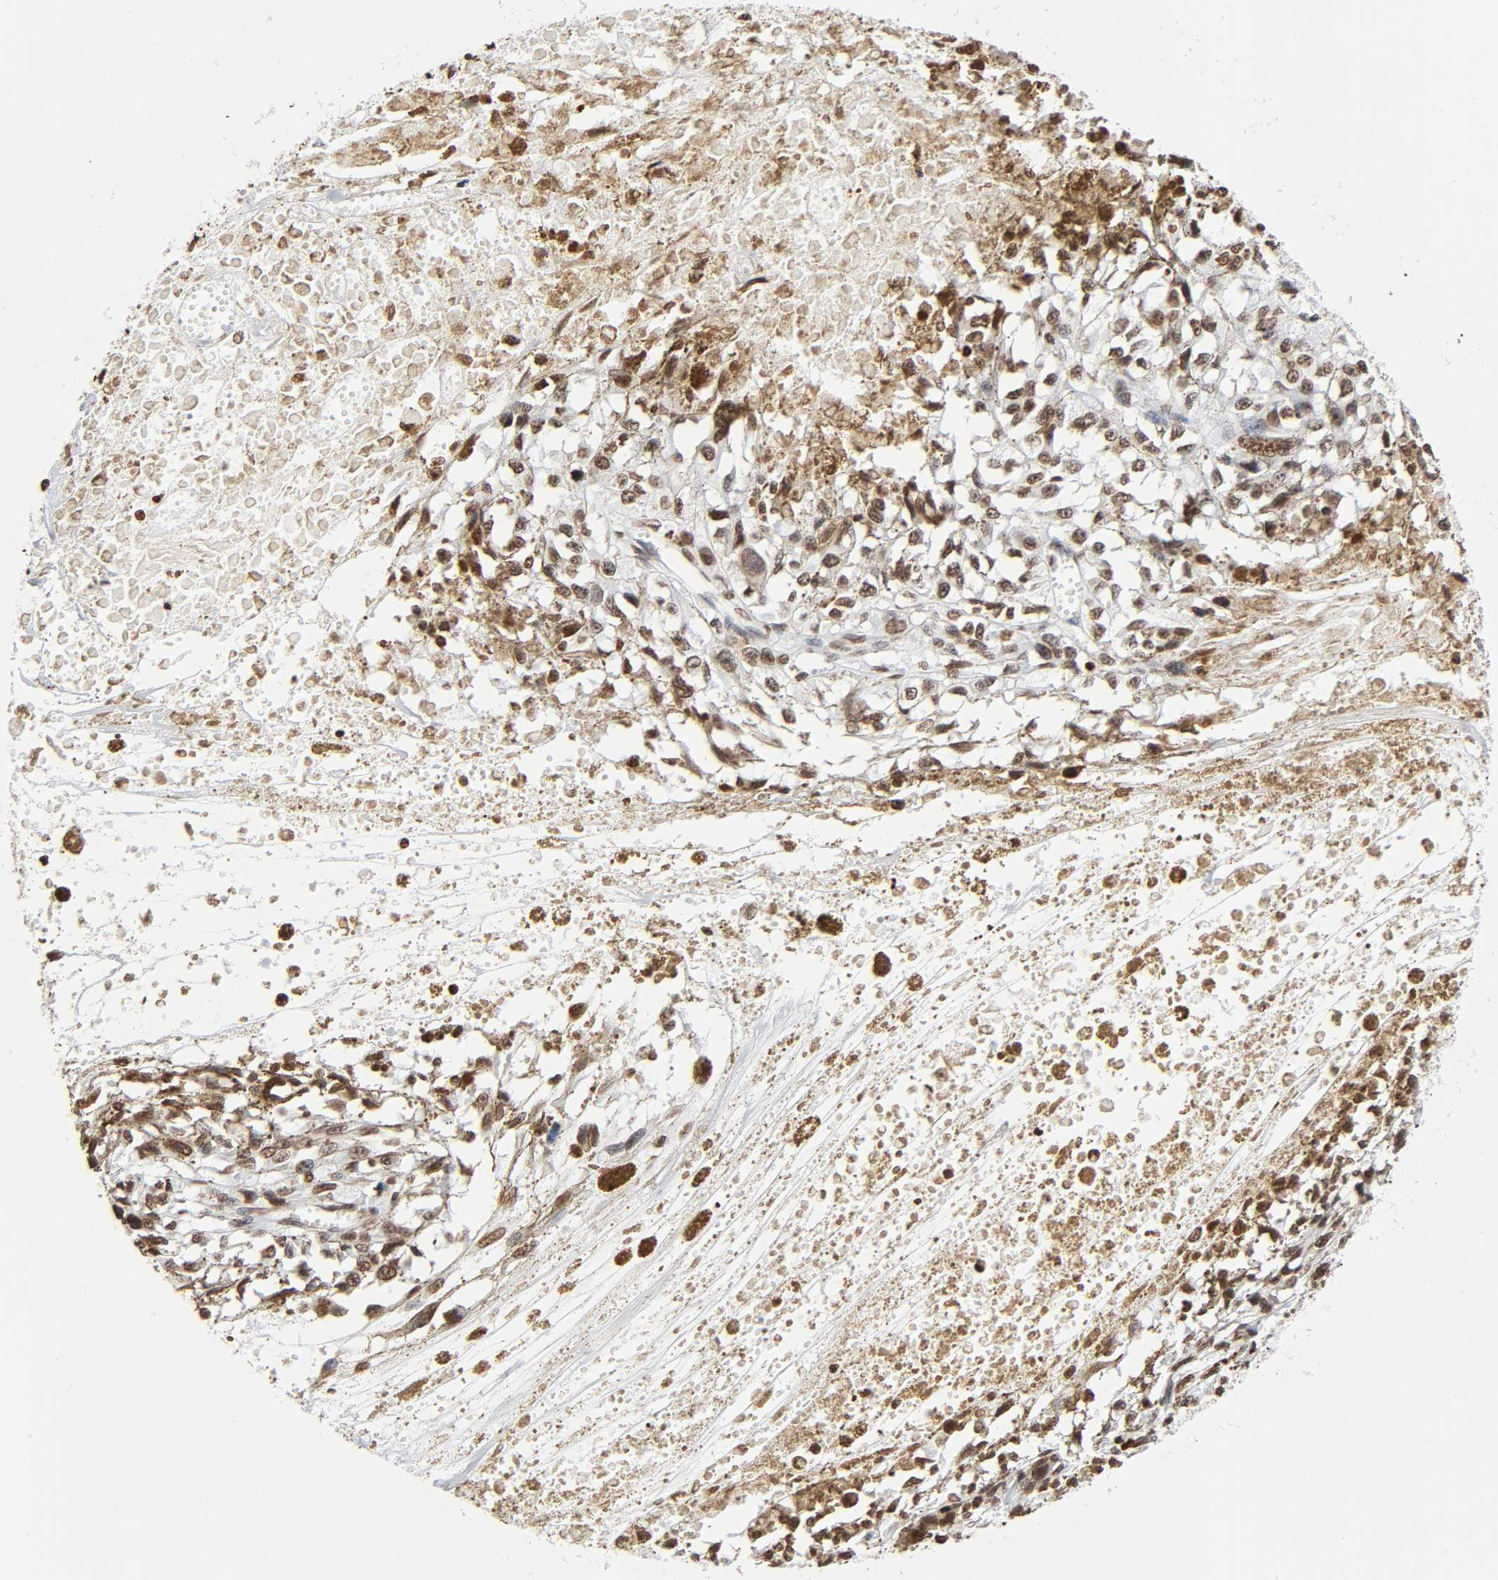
{"staining": {"intensity": "moderate", "quantity": ">75%", "location": "nuclear"}, "tissue": "melanoma", "cell_type": "Tumor cells", "image_type": "cancer", "snomed": [{"axis": "morphology", "description": "Malignant melanoma, Metastatic site"}, {"axis": "topography", "description": "Lymph node"}], "caption": "Malignant melanoma (metastatic site) stained with a protein marker demonstrates moderate staining in tumor cells.", "gene": "HOXA6", "patient": {"sex": "male", "age": 59}}